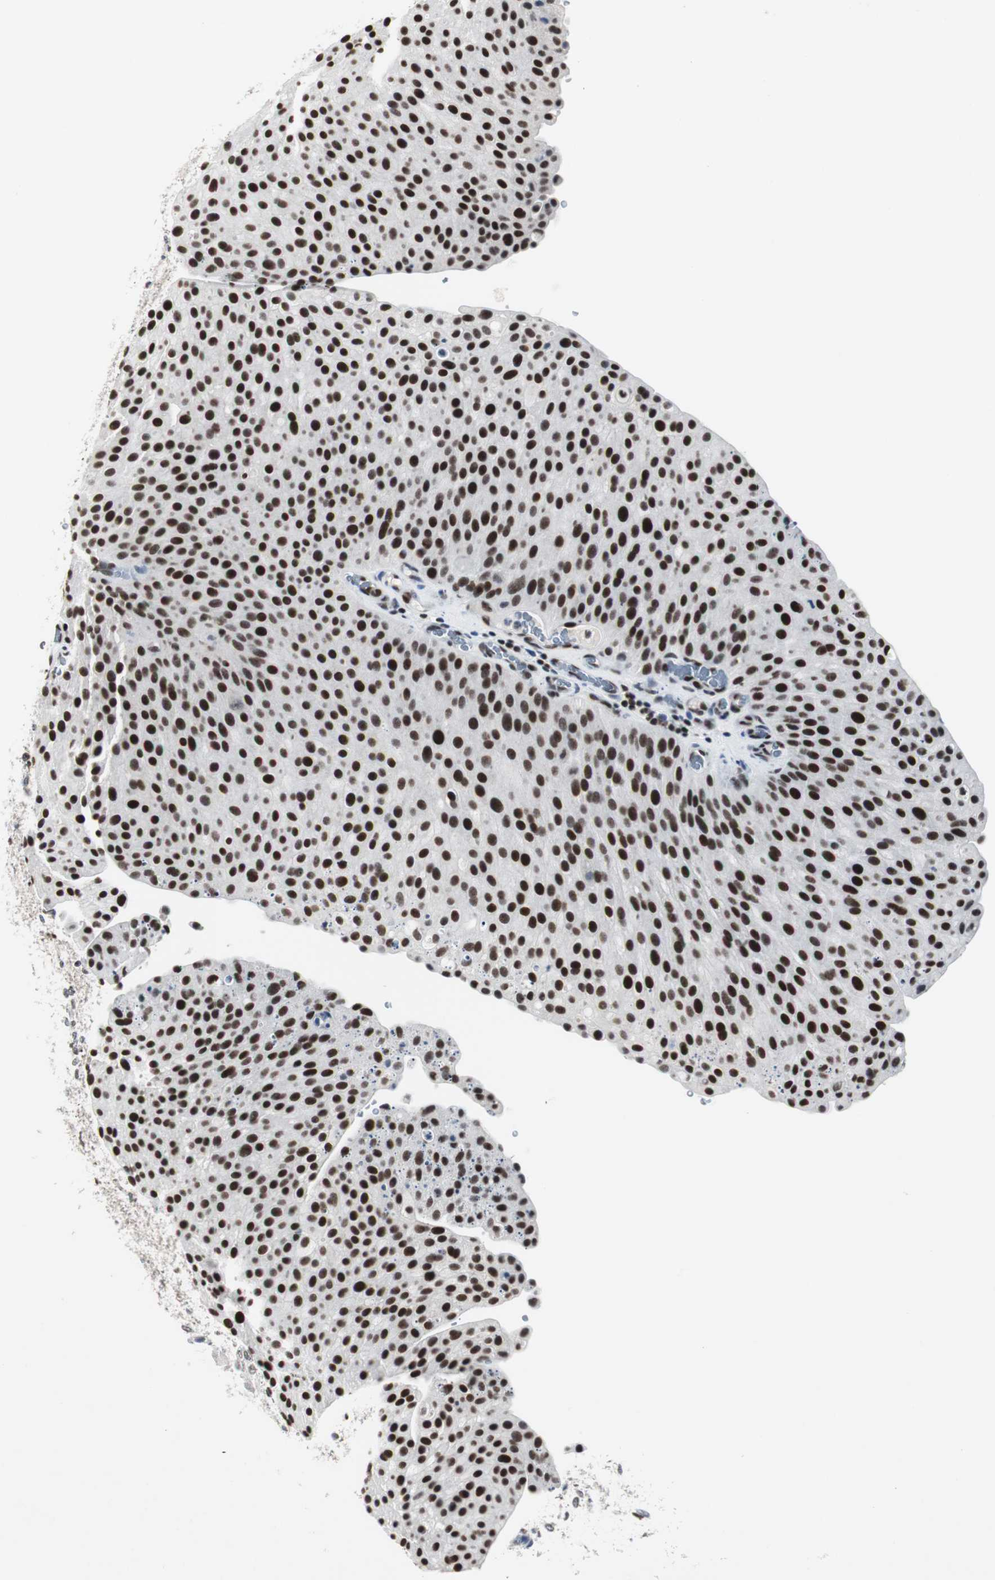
{"staining": {"intensity": "strong", "quantity": ">75%", "location": "nuclear"}, "tissue": "urothelial cancer", "cell_type": "Tumor cells", "image_type": "cancer", "snomed": [{"axis": "morphology", "description": "Urothelial carcinoma, Low grade"}, {"axis": "topography", "description": "Smooth muscle"}, {"axis": "topography", "description": "Urinary bladder"}], "caption": "There is high levels of strong nuclear expression in tumor cells of low-grade urothelial carcinoma, as demonstrated by immunohistochemical staining (brown color).", "gene": "RAD9A", "patient": {"sex": "male", "age": 60}}